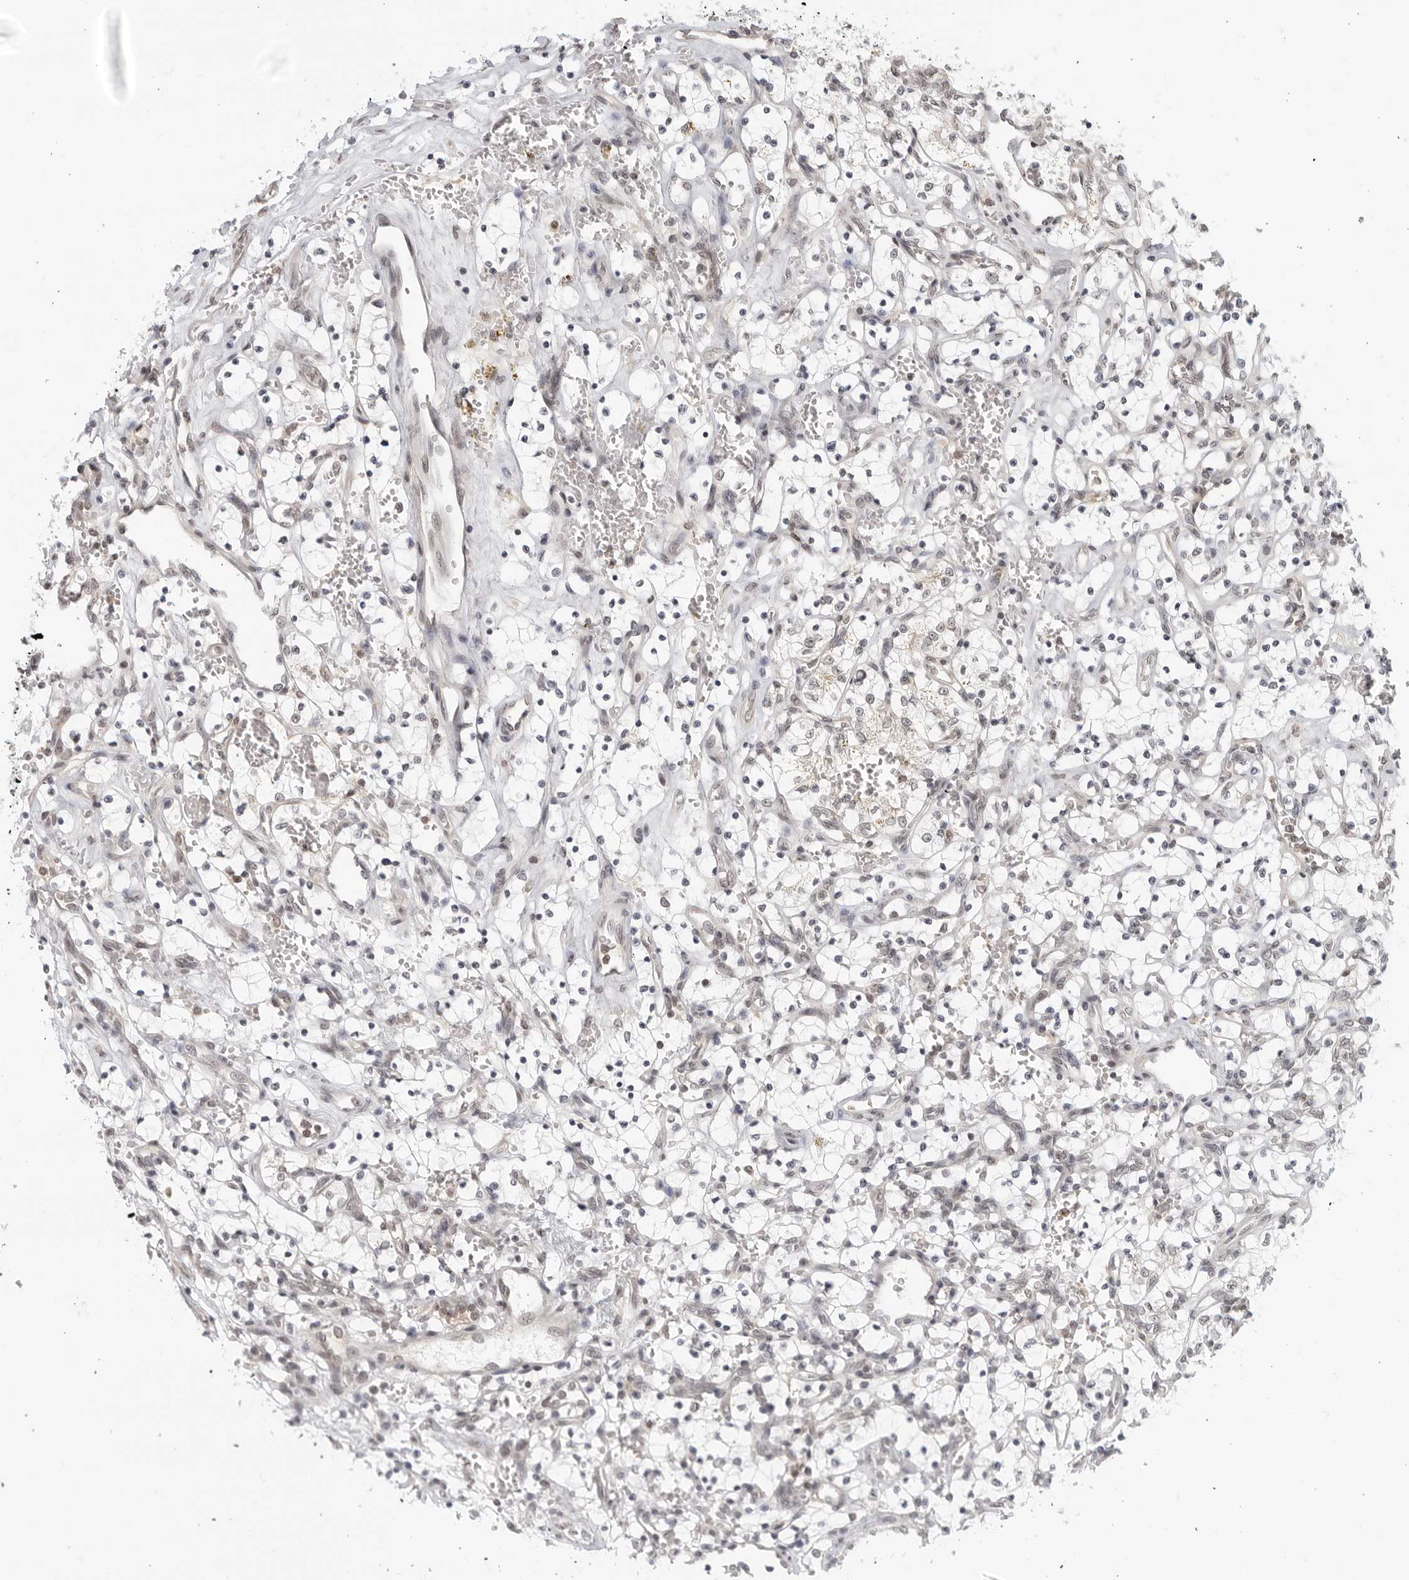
{"staining": {"intensity": "negative", "quantity": "none", "location": "none"}, "tissue": "renal cancer", "cell_type": "Tumor cells", "image_type": "cancer", "snomed": [{"axis": "morphology", "description": "Adenocarcinoma, NOS"}, {"axis": "topography", "description": "Kidney"}], "caption": "Renal cancer (adenocarcinoma) was stained to show a protein in brown. There is no significant expression in tumor cells.", "gene": "CC2D1B", "patient": {"sex": "female", "age": 69}}